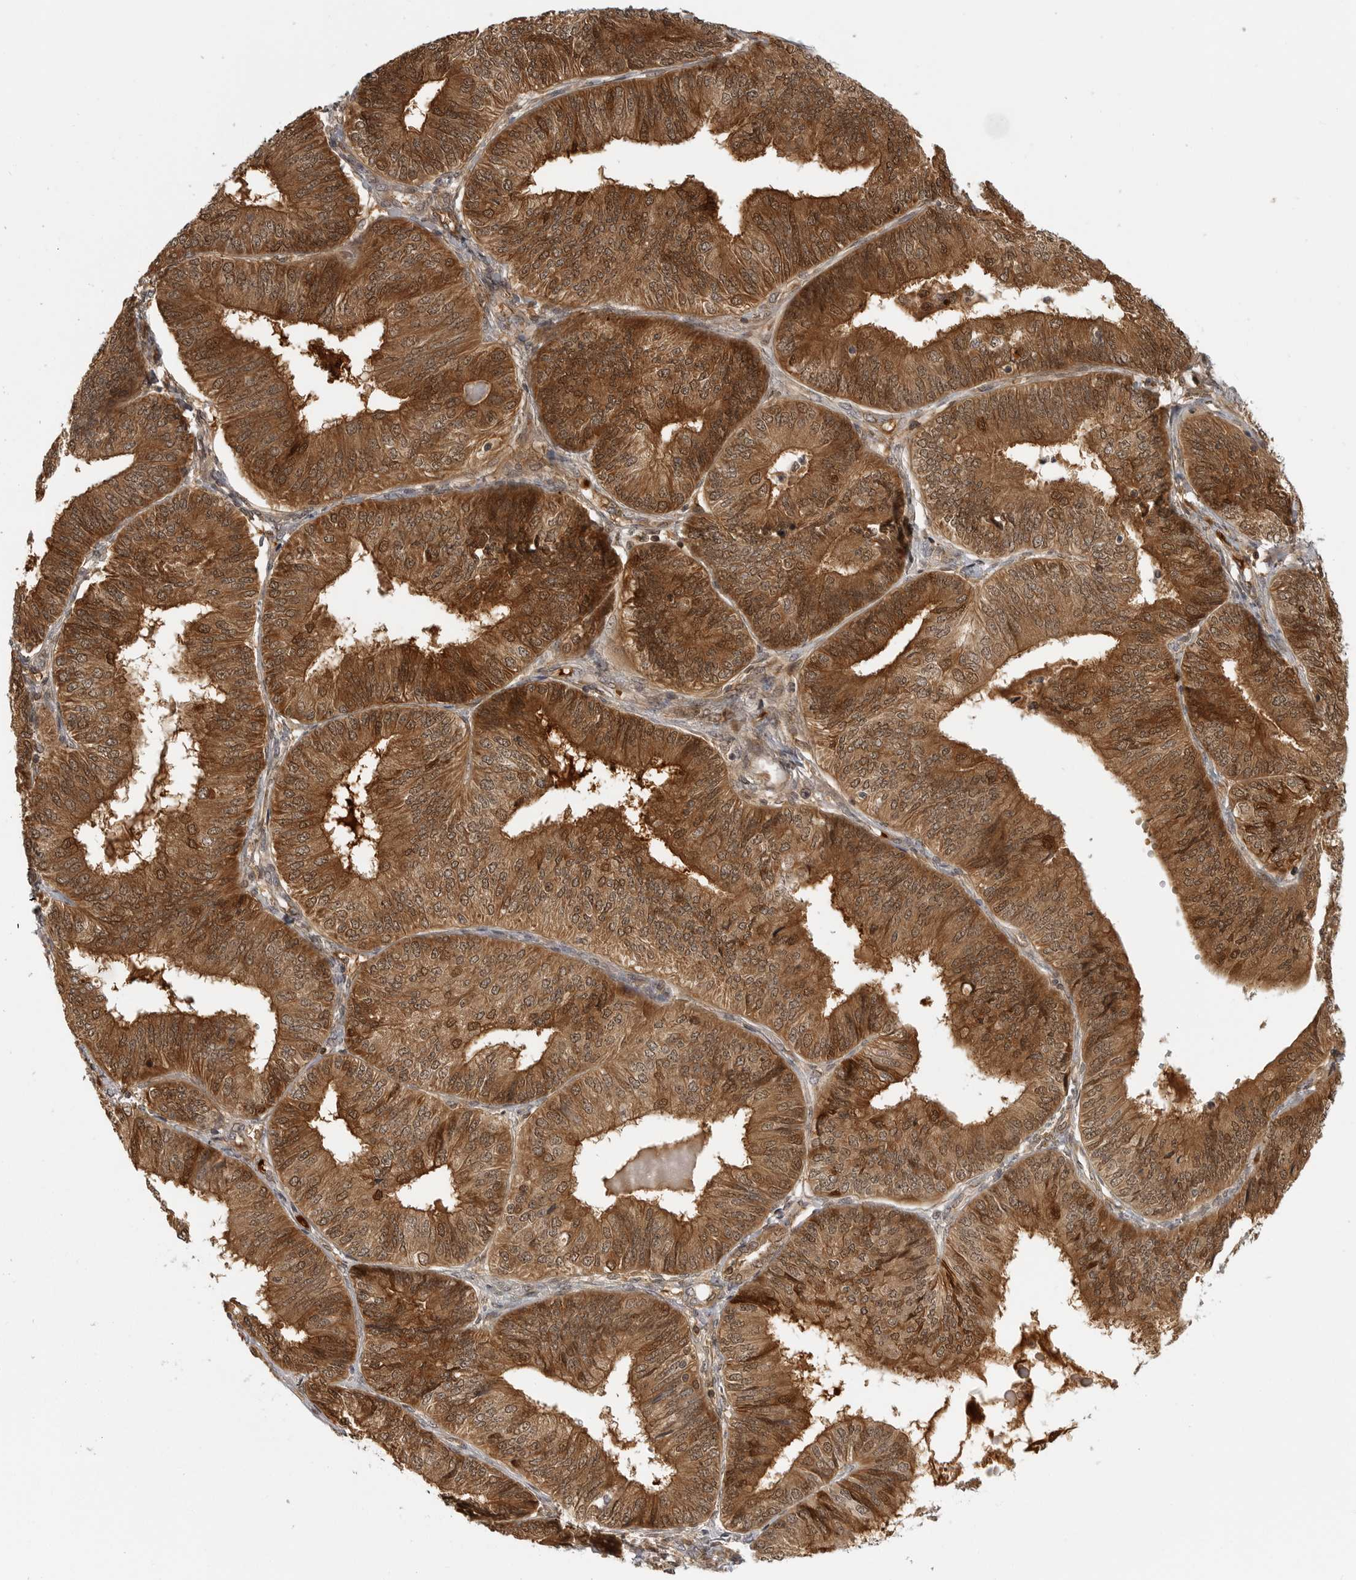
{"staining": {"intensity": "strong", "quantity": ">75%", "location": "cytoplasmic/membranous,nuclear"}, "tissue": "endometrial cancer", "cell_type": "Tumor cells", "image_type": "cancer", "snomed": [{"axis": "morphology", "description": "Adenocarcinoma, NOS"}, {"axis": "topography", "description": "Endometrium"}], "caption": "Protein expression by IHC reveals strong cytoplasmic/membranous and nuclear positivity in about >75% of tumor cells in endometrial adenocarcinoma. The staining was performed using DAB (3,3'-diaminobenzidine) to visualize the protein expression in brown, while the nuclei were stained in blue with hematoxylin (Magnification: 20x).", "gene": "CTIF", "patient": {"sex": "female", "age": 58}}